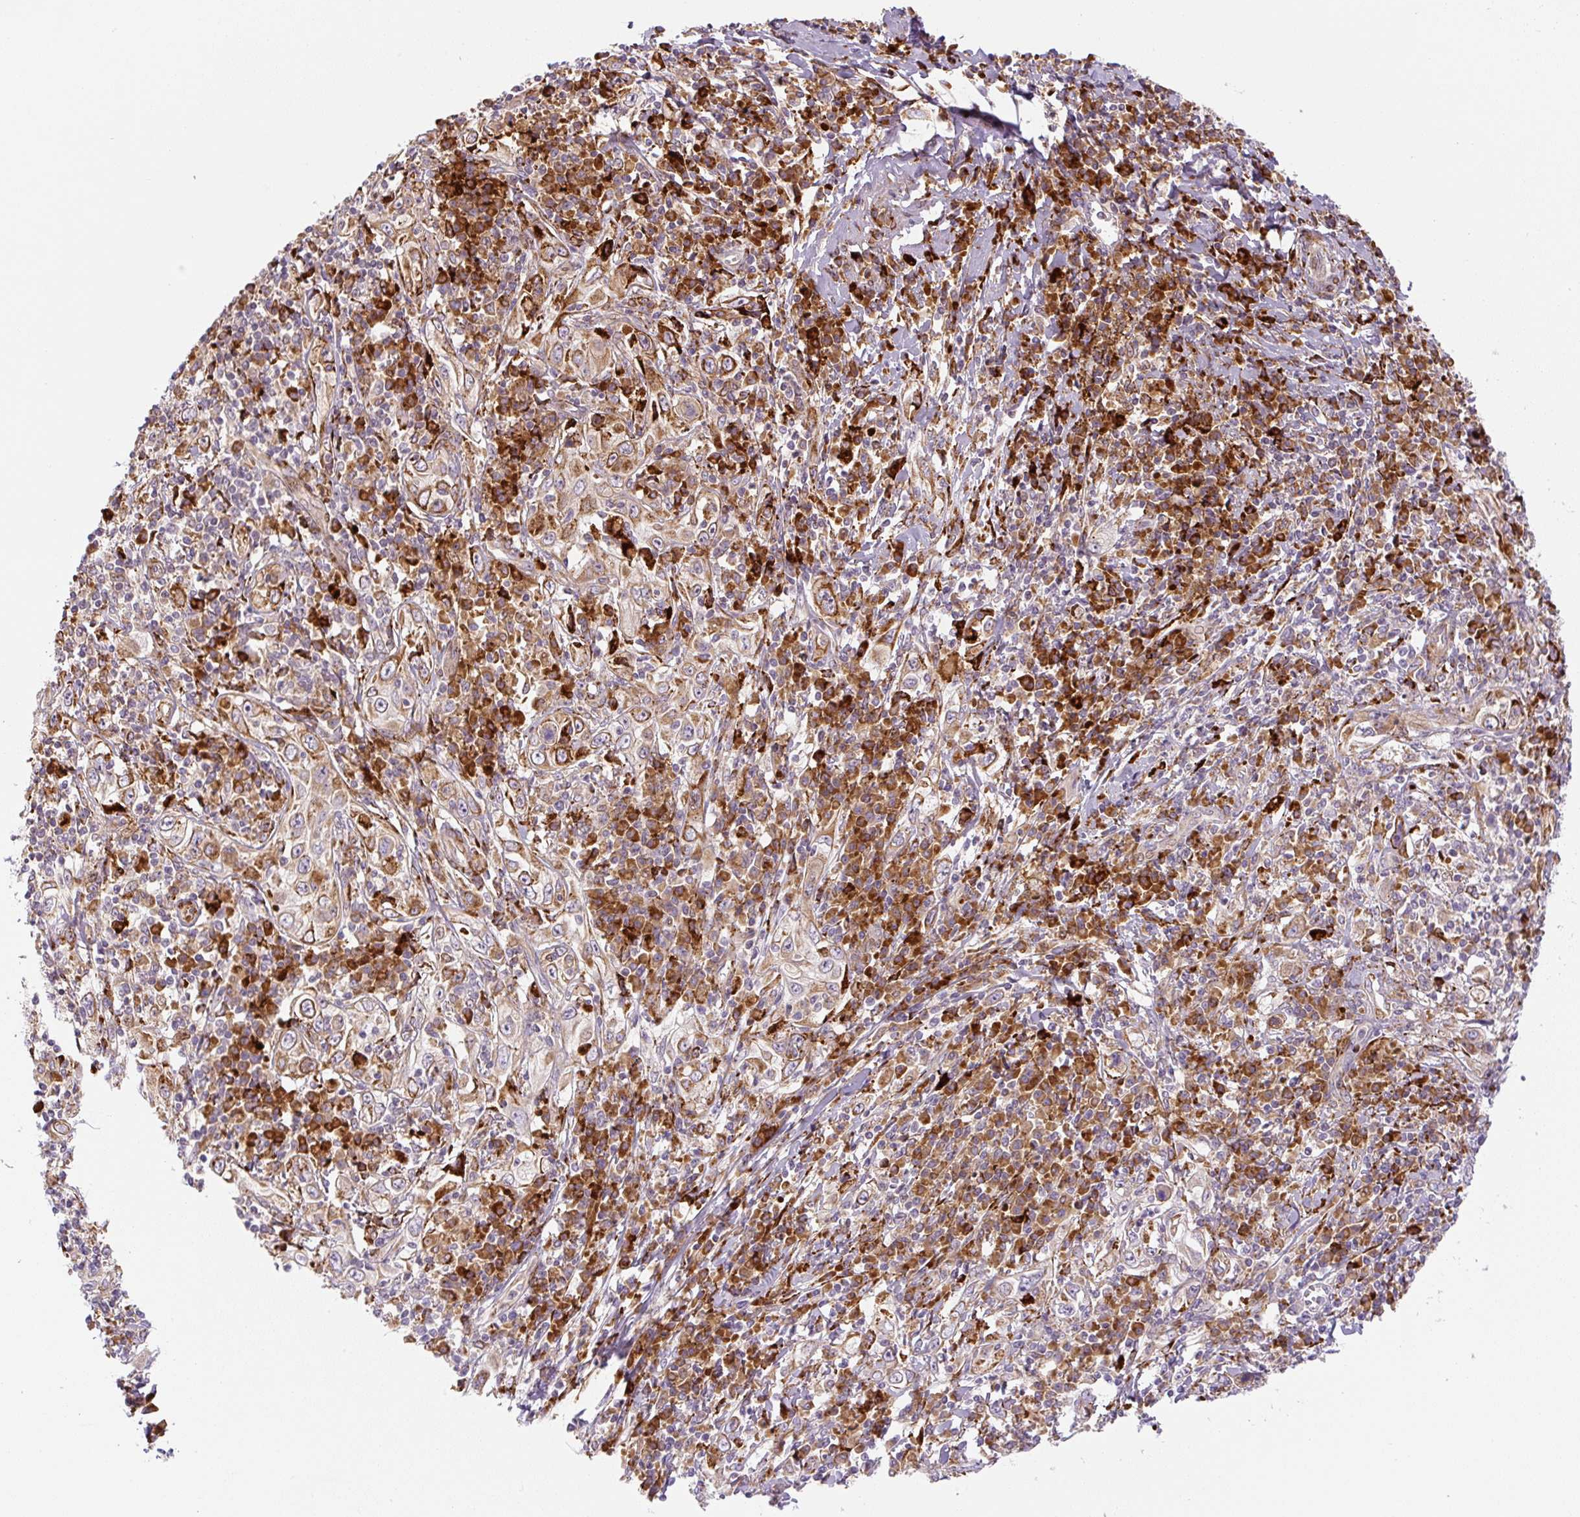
{"staining": {"intensity": "moderate", "quantity": "<25%", "location": "cytoplasmic/membranous"}, "tissue": "cervical cancer", "cell_type": "Tumor cells", "image_type": "cancer", "snomed": [{"axis": "morphology", "description": "Squamous cell carcinoma, NOS"}, {"axis": "topography", "description": "Cervix"}], "caption": "A brown stain labels moderate cytoplasmic/membranous positivity of a protein in cervical cancer tumor cells.", "gene": "DISP3", "patient": {"sex": "female", "age": 46}}